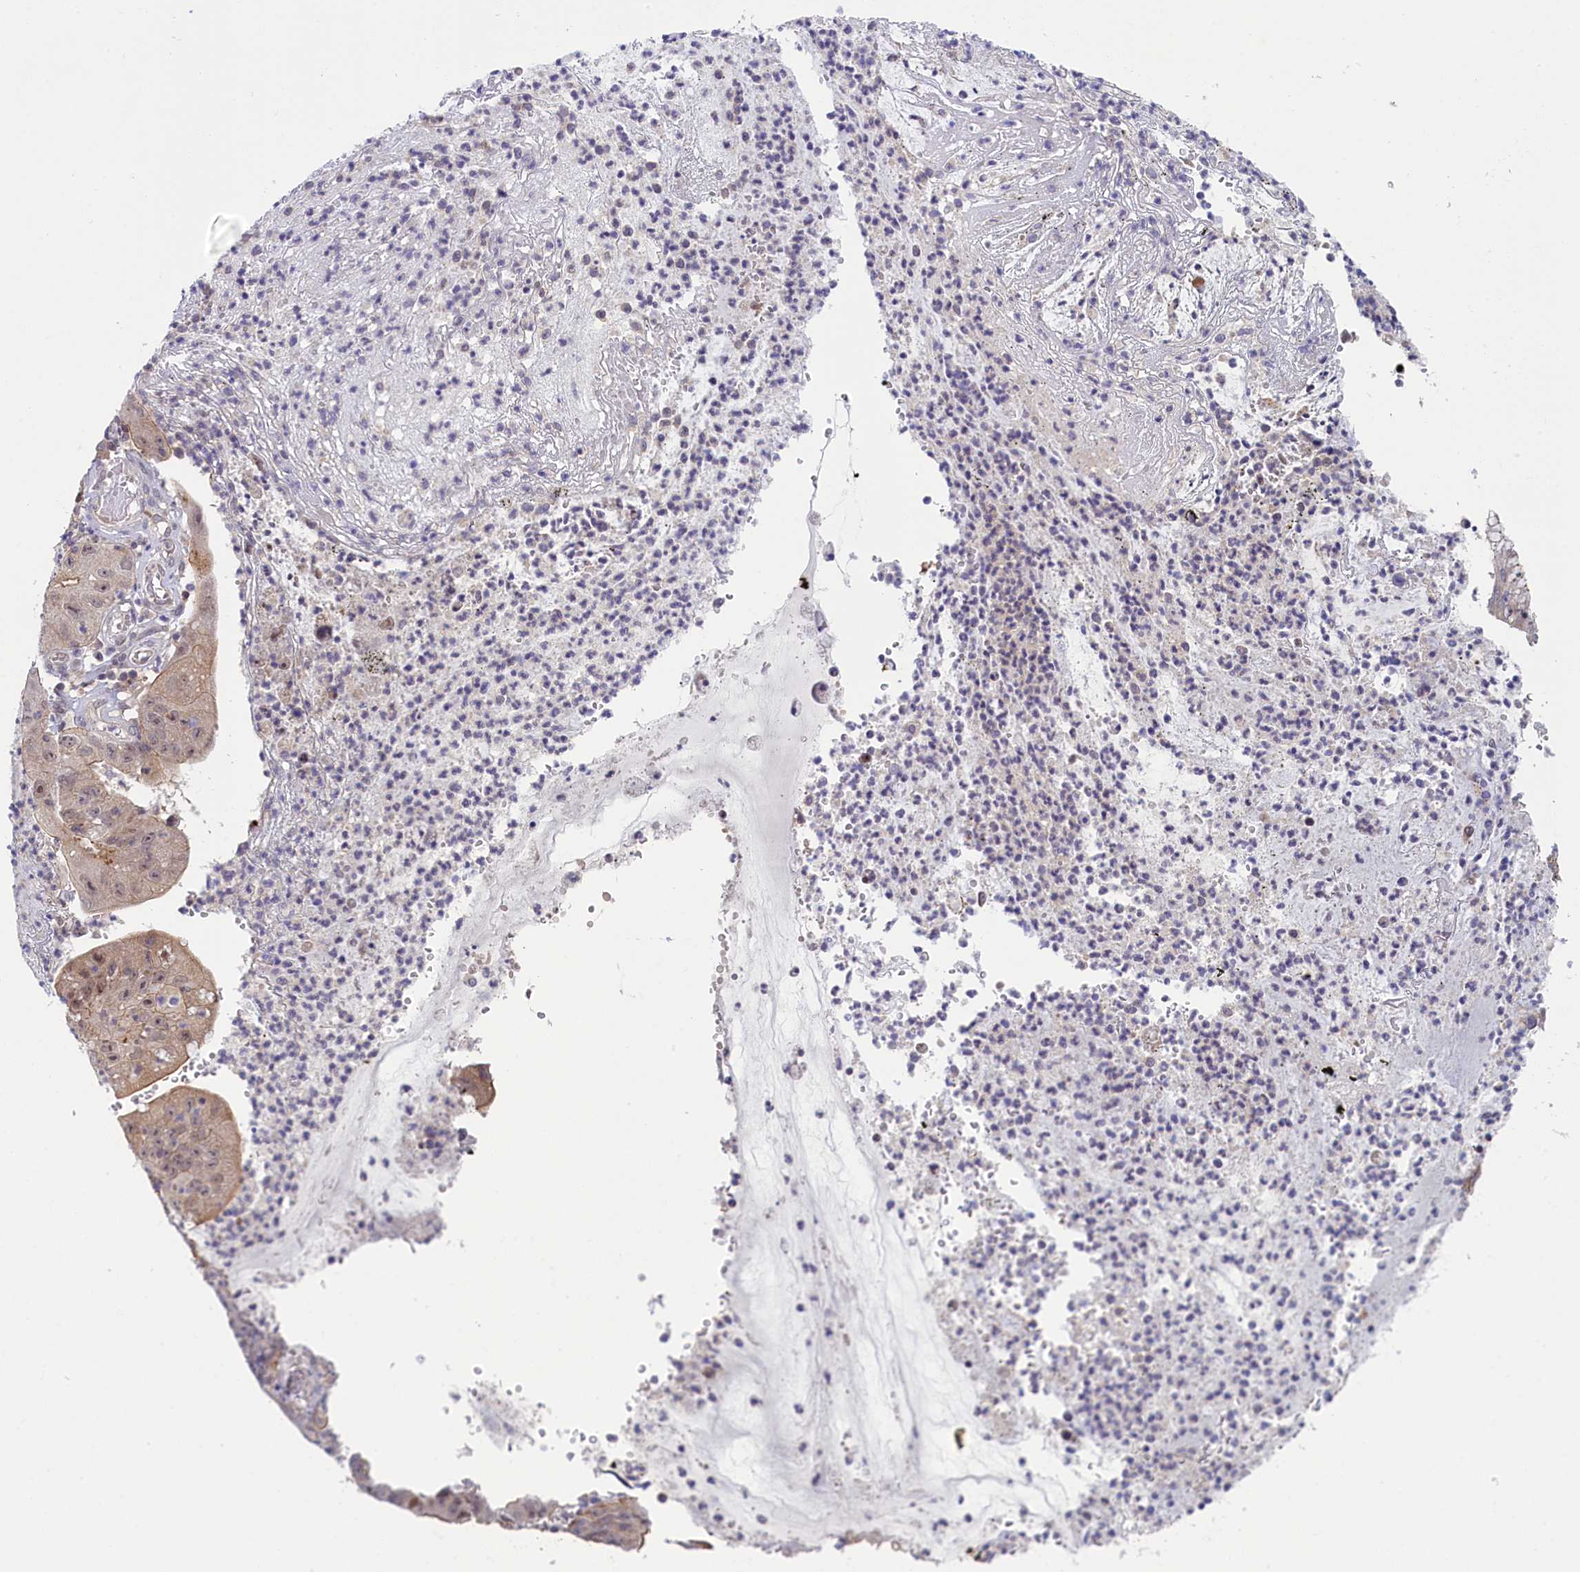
{"staining": {"intensity": "moderate", "quantity": ">75%", "location": "cytoplasmic/membranous"}, "tissue": "stomach cancer", "cell_type": "Tumor cells", "image_type": "cancer", "snomed": [{"axis": "morphology", "description": "Adenocarcinoma, NOS"}, {"axis": "topography", "description": "Stomach"}], "caption": "An immunohistochemistry micrograph of neoplastic tissue is shown. Protein staining in brown labels moderate cytoplasmic/membranous positivity in stomach adenocarcinoma within tumor cells.", "gene": "CCL23", "patient": {"sex": "male", "age": 59}}